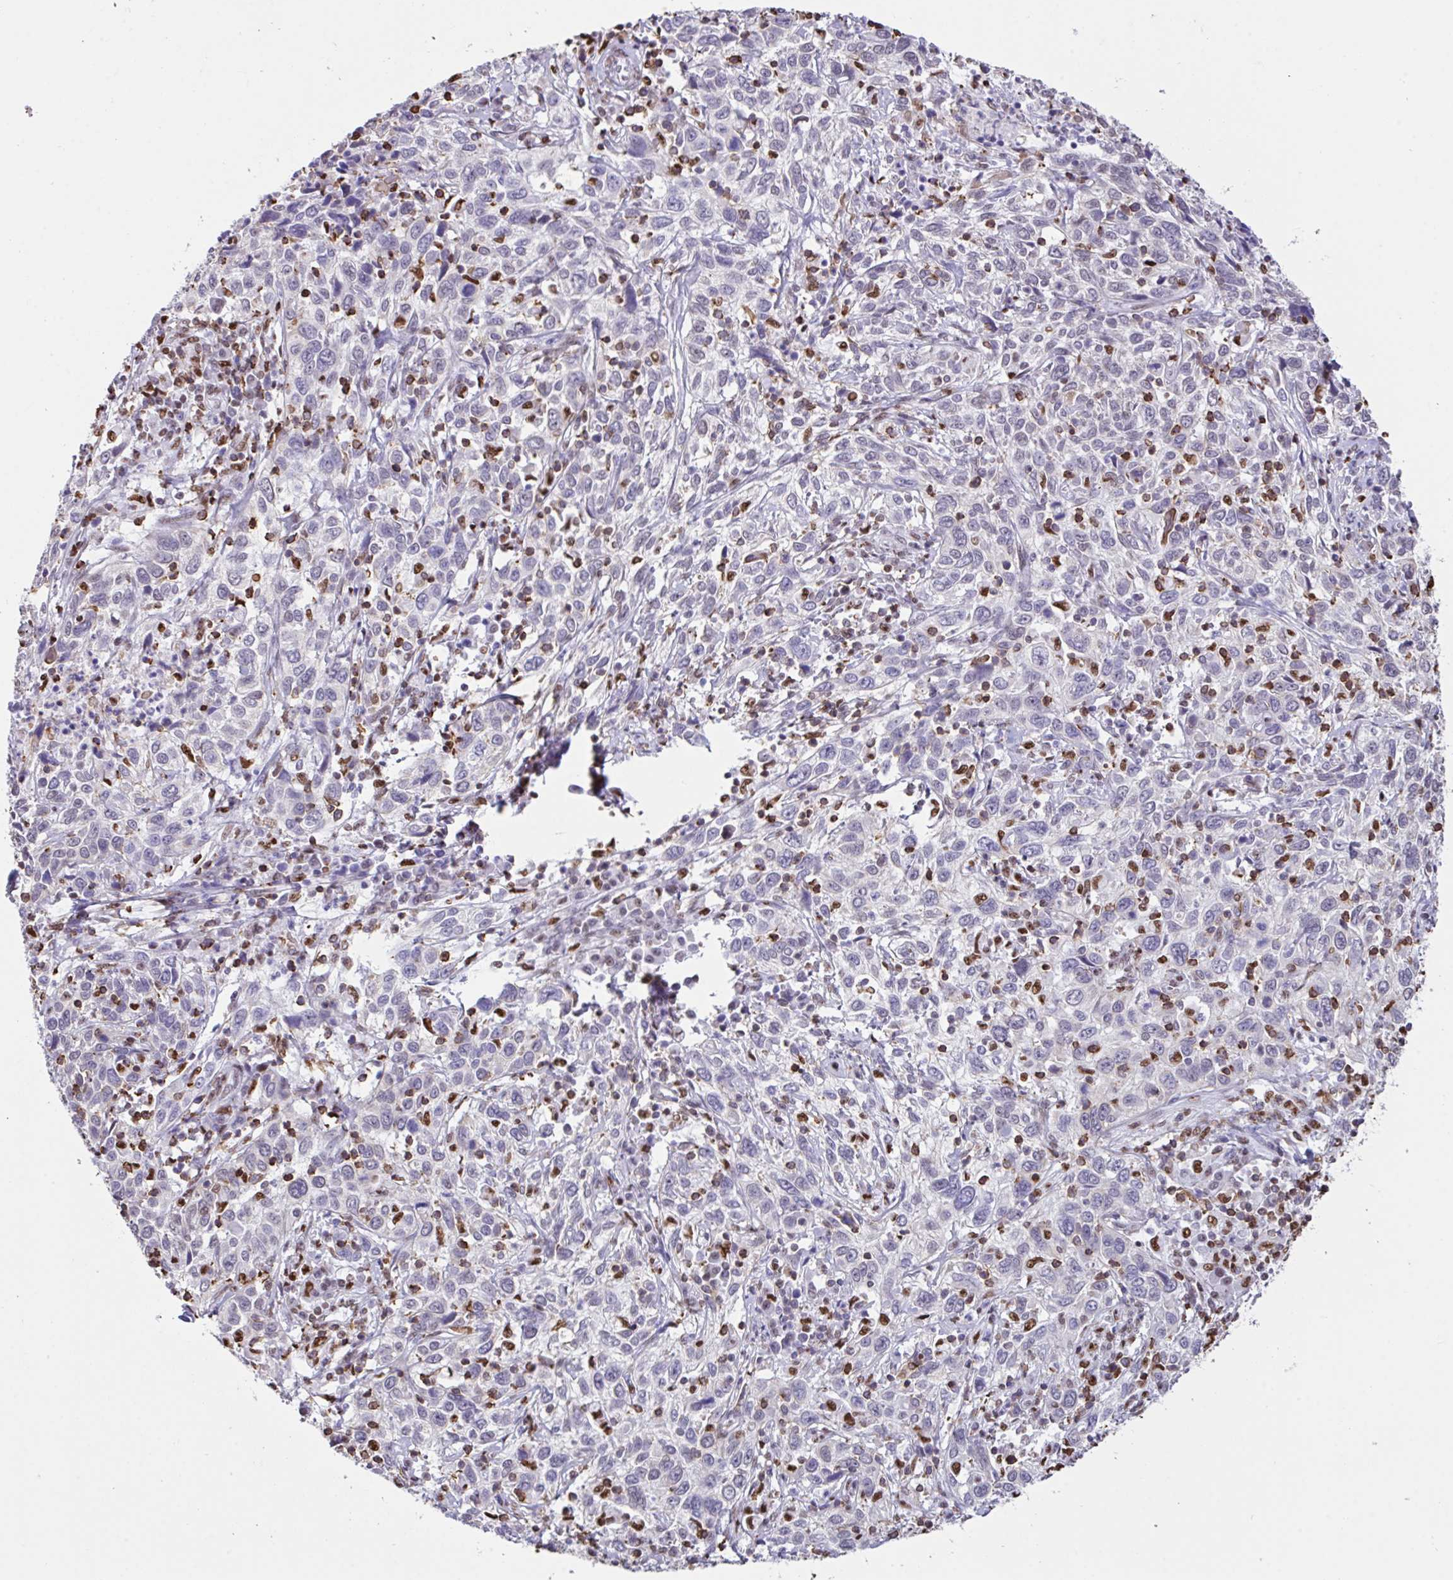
{"staining": {"intensity": "negative", "quantity": "none", "location": "none"}, "tissue": "cervical cancer", "cell_type": "Tumor cells", "image_type": "cancer", "snomed": [{"axis": "morphology", "description": "Squamous cell carcinoma, NOS"}, {"axis": "topography", "description": "Cervix"}], "caption": "Tumor cells show no significant protein expression in cervical squamous cell carcinoma.", "gene": "BTBD10", "patient": {"sex": "female", "age": 46}}